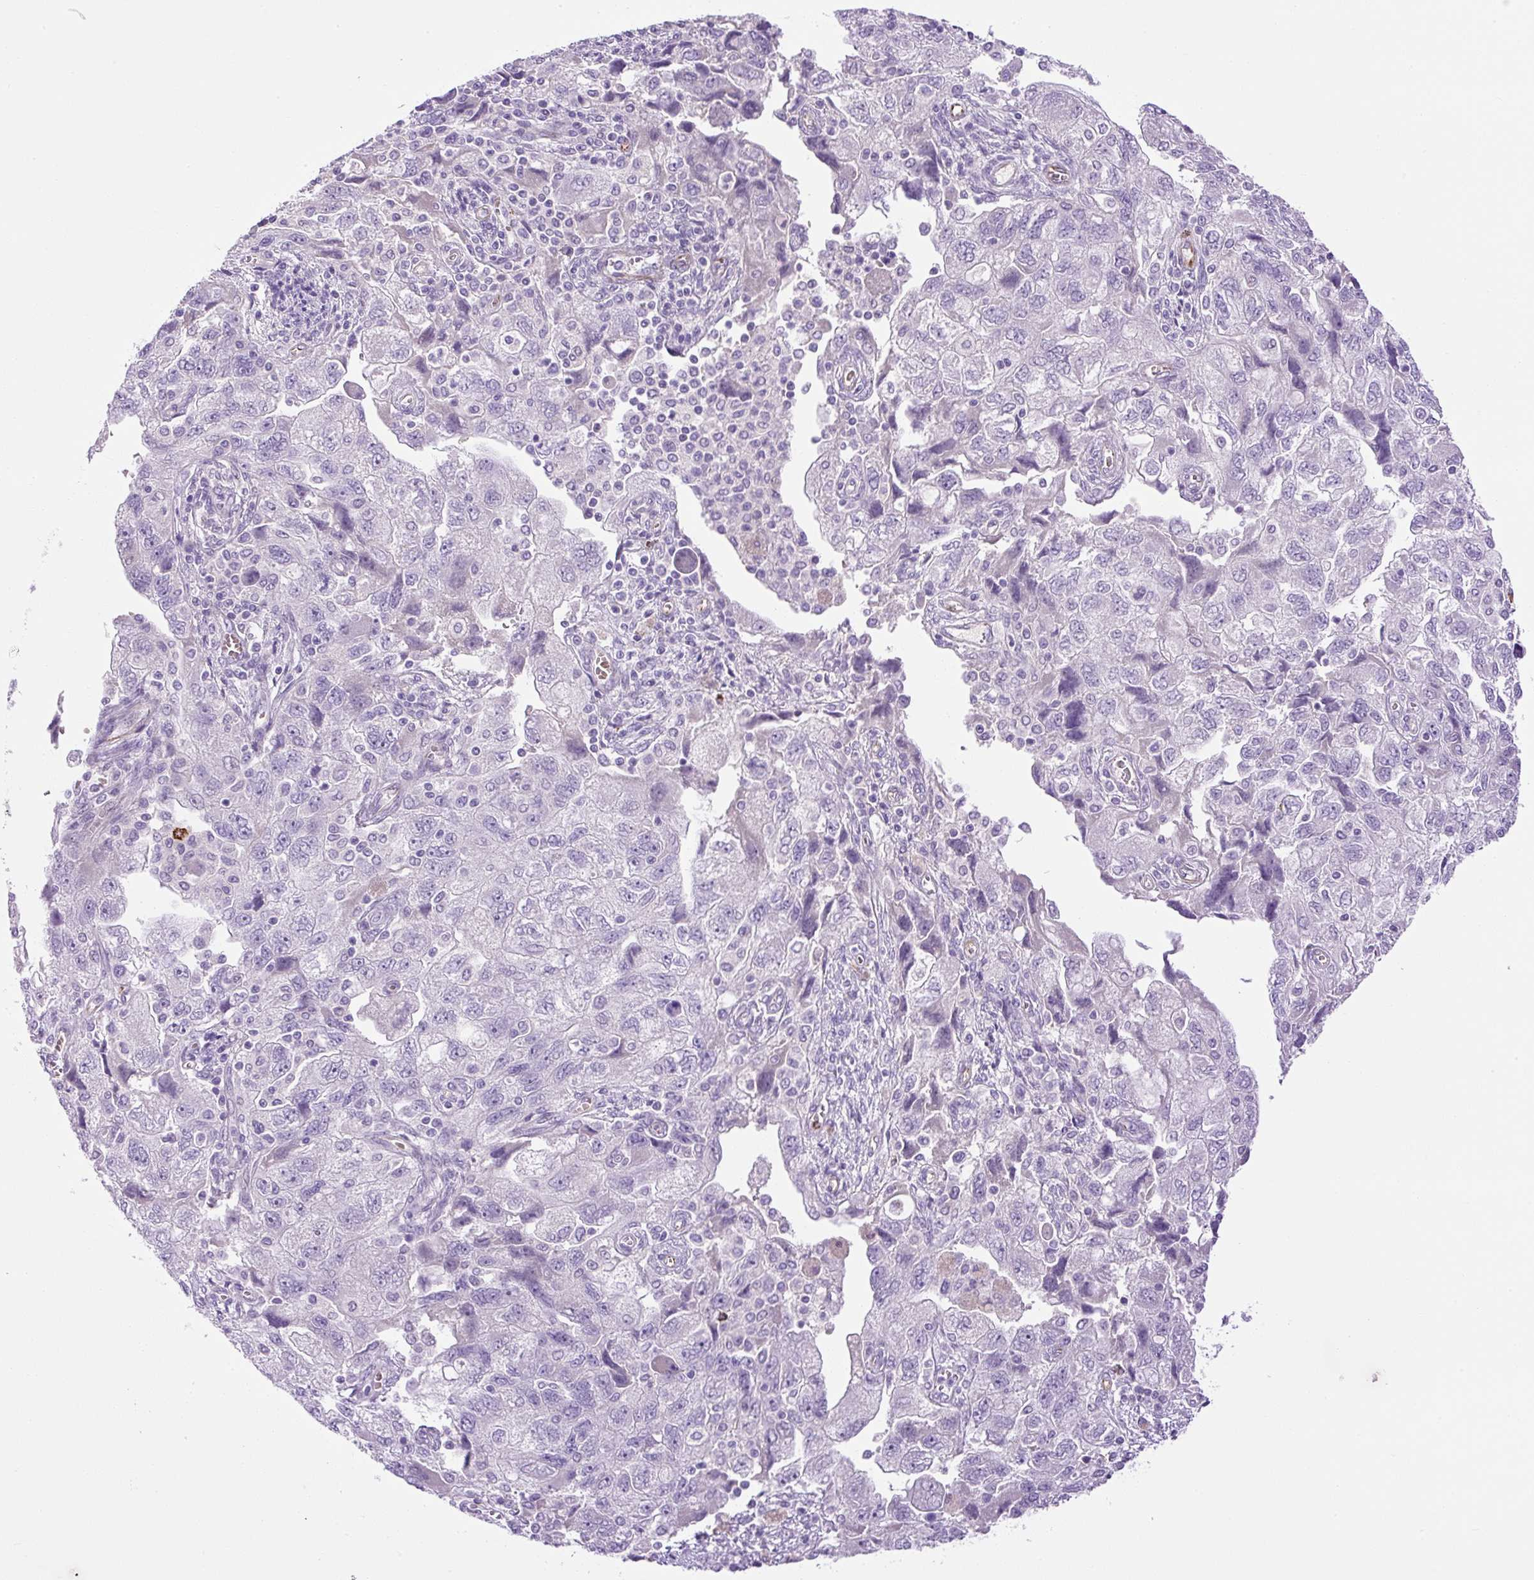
{"staining": {"intensity": "negative", "quantity": "none", "location": "none"}, "tissue": "ovarian cancer", "cell_type": "Tumor cells", "image_type": "cancer", "snomed": [{"axis": "morphology", "description": "Carcinoma, NOS"}, {"axis": "morphology", "description": "Cystadenocarcinoma, serous, NOS"}, {"axis": "topography", "description": "Ovary"}], "caption": "Tumor cells are negative for protein expression in human ovarian cancer (carcinoma). (Brightfield microscopy of DAB immunohistochemistry (IHC) at high magnification).", "gene": "VWA7", "patient": {"sex": "female", "age": 69}}